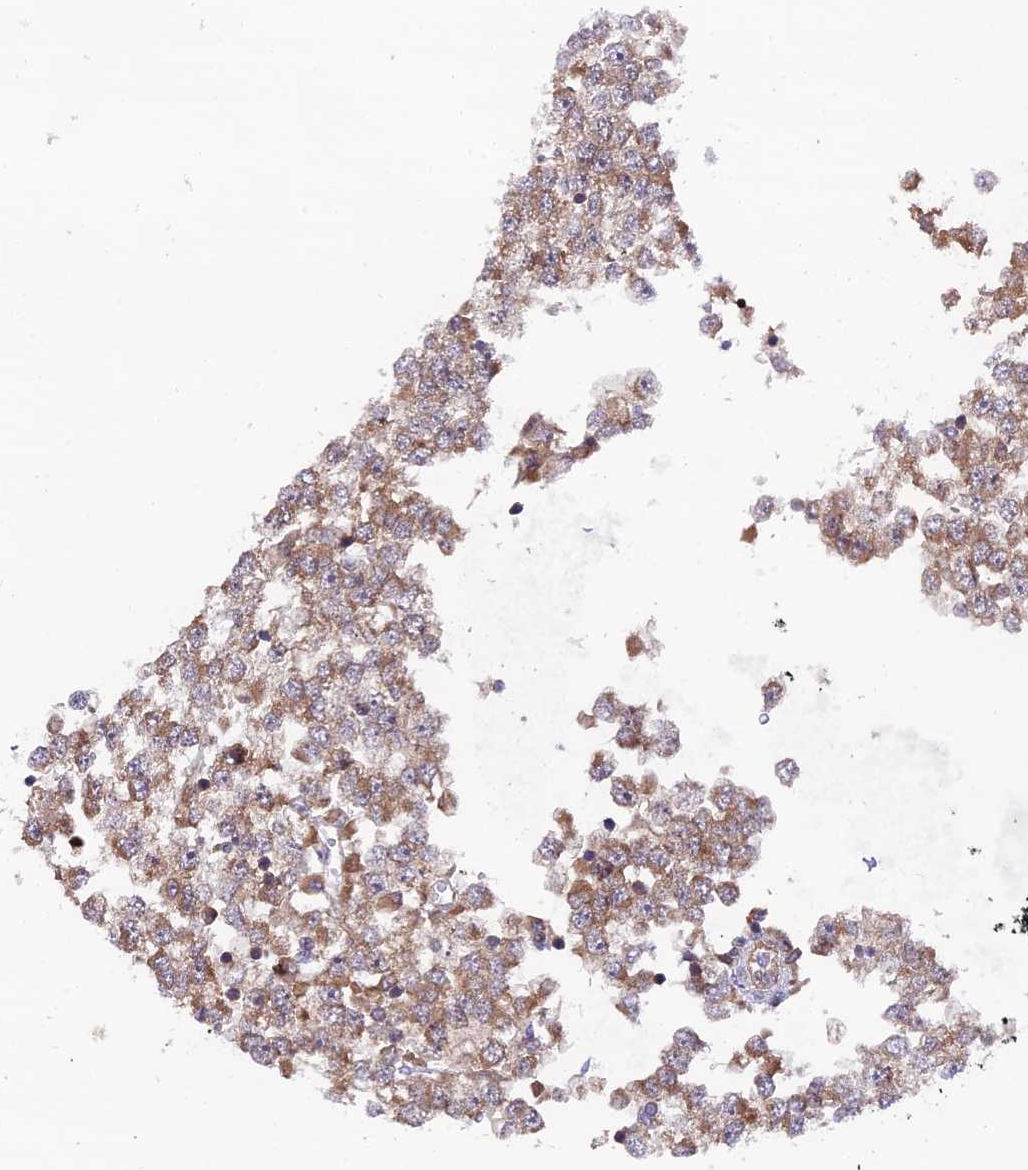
{"staining": {"intensity": "moderate", "quantity": "25%-75%", "location": "cytoplasmic/membranous"}, "tissue": "testis cancer", "cell_type": "Tumor cells", "image_type": "cancer", "snomed": [{"axis": "morphology", "description": "Seminoma, NOS"}, {"axis": "topography", "description": "Testis"}], "caption": "Brown immunohistochemical staining in human testis cancer exhibits moderate cytoplasmic/membranous positivity in about 25%-75% of tumor cells.", "gene": "TRIM40", "patient": {"sex": "male", "age": 65}}